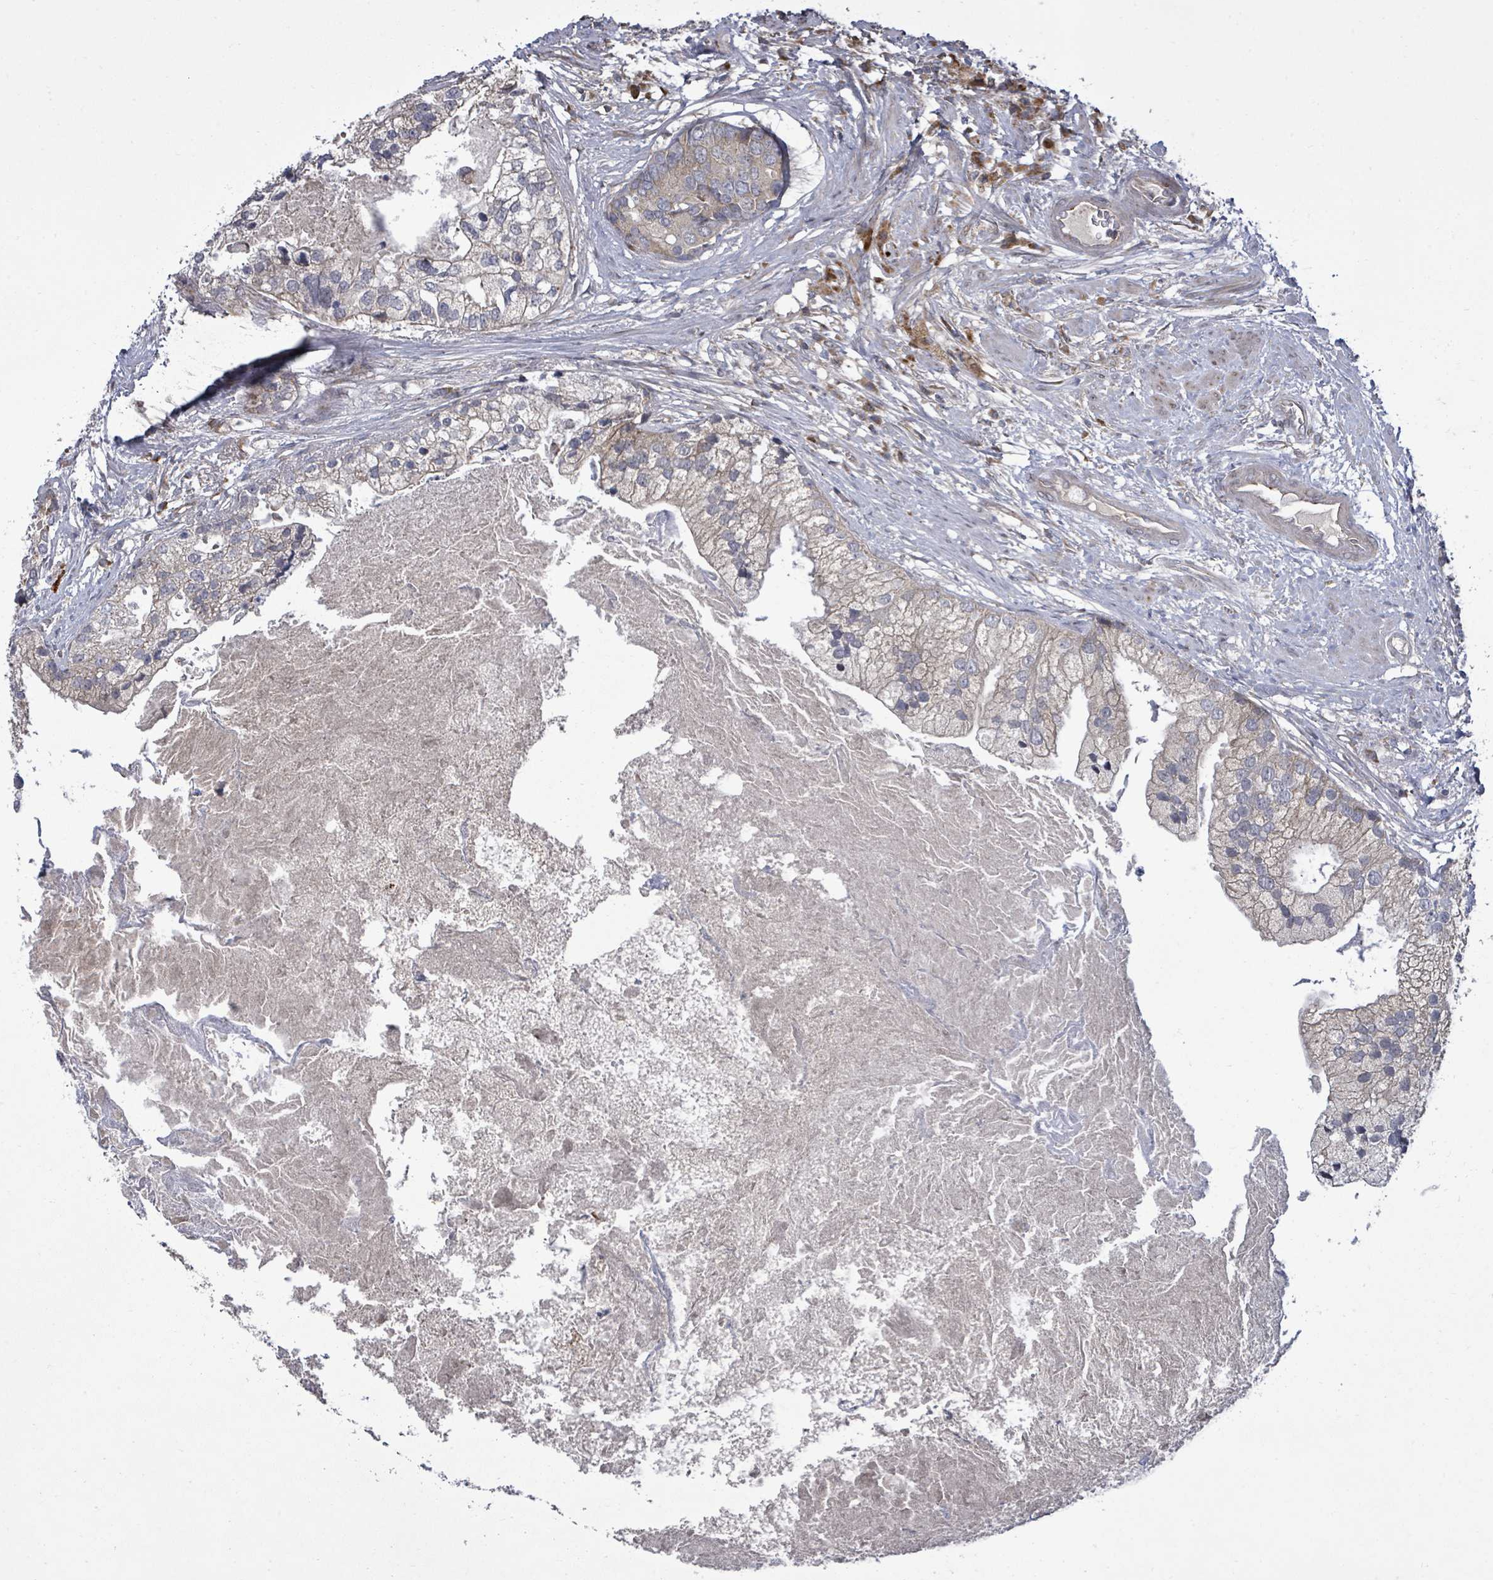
{"staining": {"intensity": "weak", "quantity": "<25%", "location": "cytoplasmic/membranous"}, "tissue": "prostate cancer", "cell_type": "Tumor cells", "image_type": "cancer", "snomed": [{"axis": "morphology", "description": "Adenocarcinoma, High grade"}, {"axis": "topography", "description": "Prostate"}], "caption": "Immunohistochemistry (IHC) photomicrograph of neoplastic tissue: human prostate cancer (high-grade adenocarcinoma) stained with DAB (3,3'-diaminobenzidine) displays no significant protein expression in tumor cells.", "gene": "KRTAP27-1", "patient": {"sex": "male", "age": 62}}